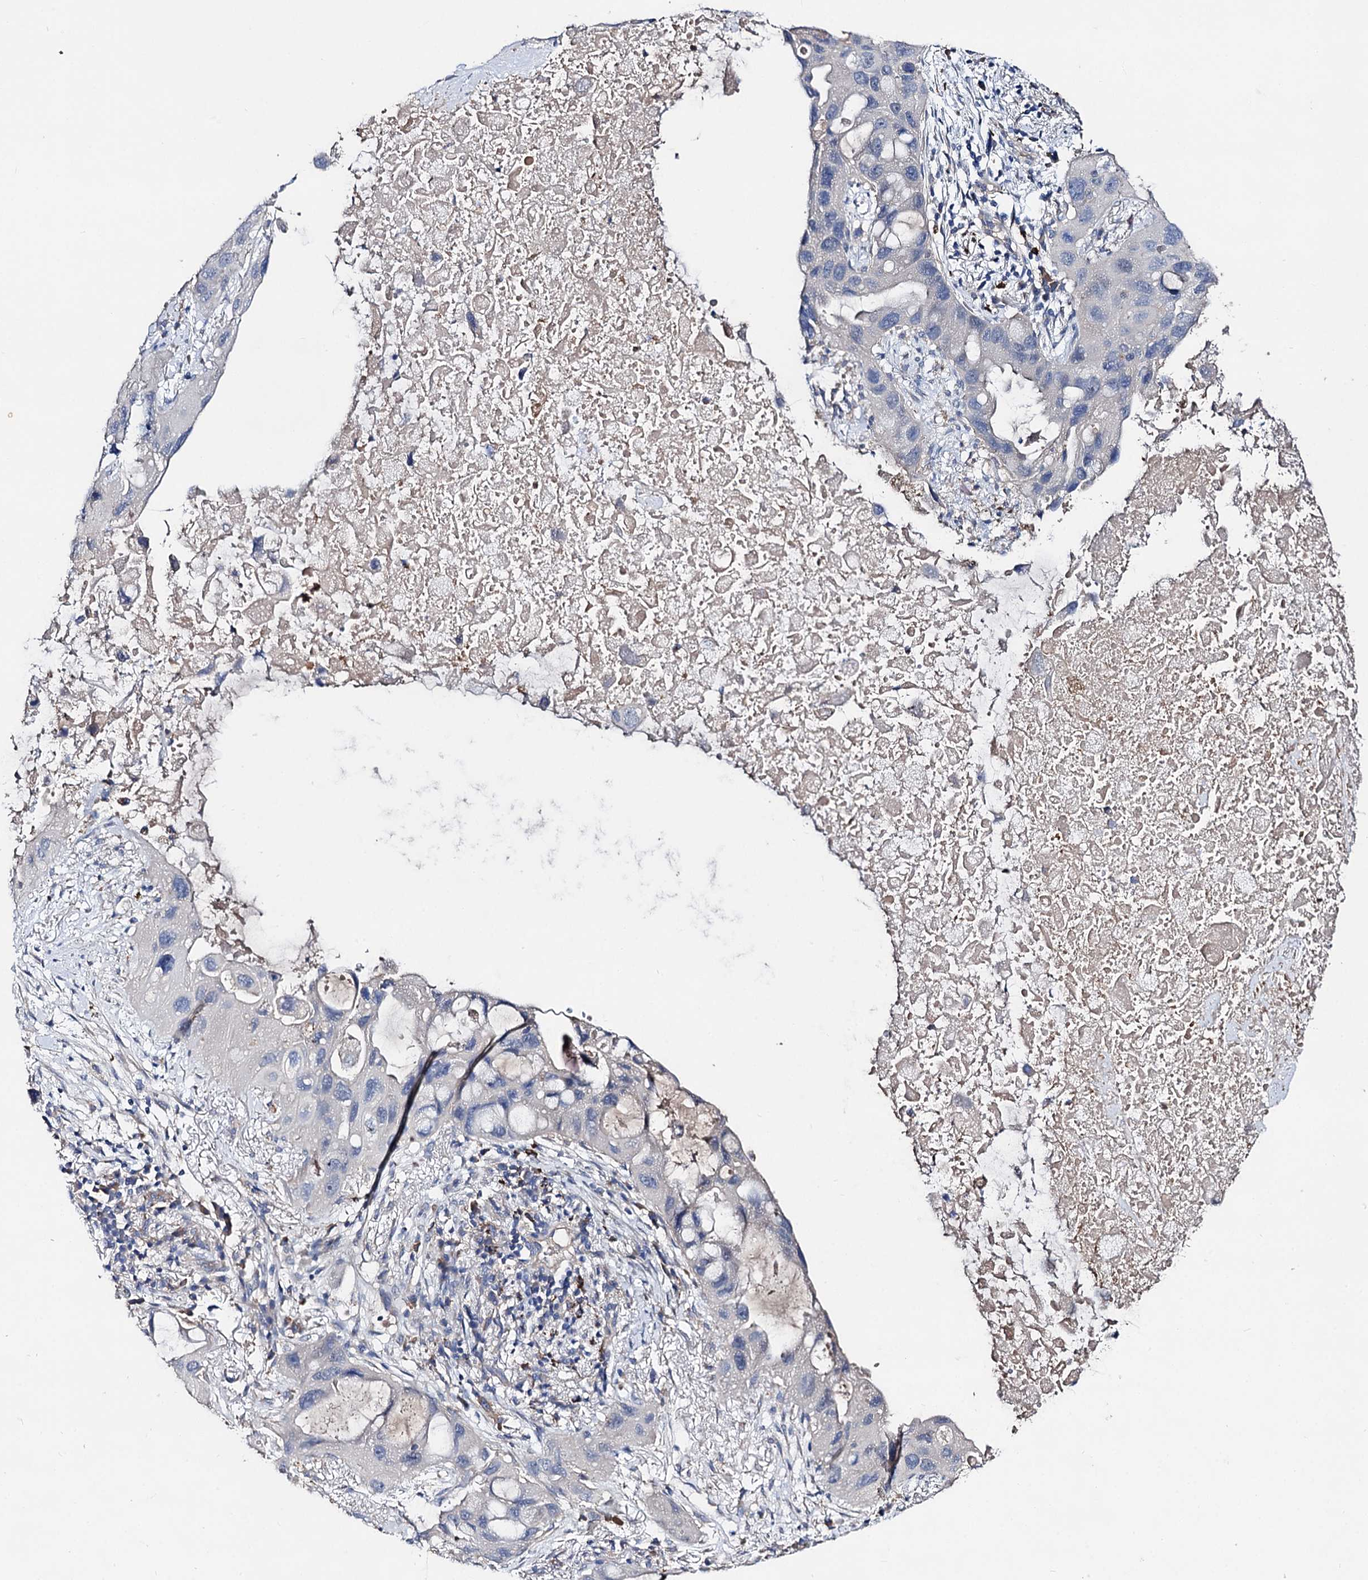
{"staining": {"intensity": "negative", "quantity": "none", "location": "none"}, "tissue": "lung cancer", "cell_type": "Tumor cells", "image_type": "cancer", "snomed": [{"axis": "morphology", "description": "Squamous cell carcinoma, NOS"}, {"axis": "topography", "description": "Lung"}], "caption": "IHC micrograph of neoplastic tissue: lung squamous cell carcinoma stained with DAB shows no significant protein positivity in tumor cells. (Immunohistochemistry, brightfield microscopy, high magnification).", "gene": "HVCN1", "patient": {"sex": "female", "age": 73}}